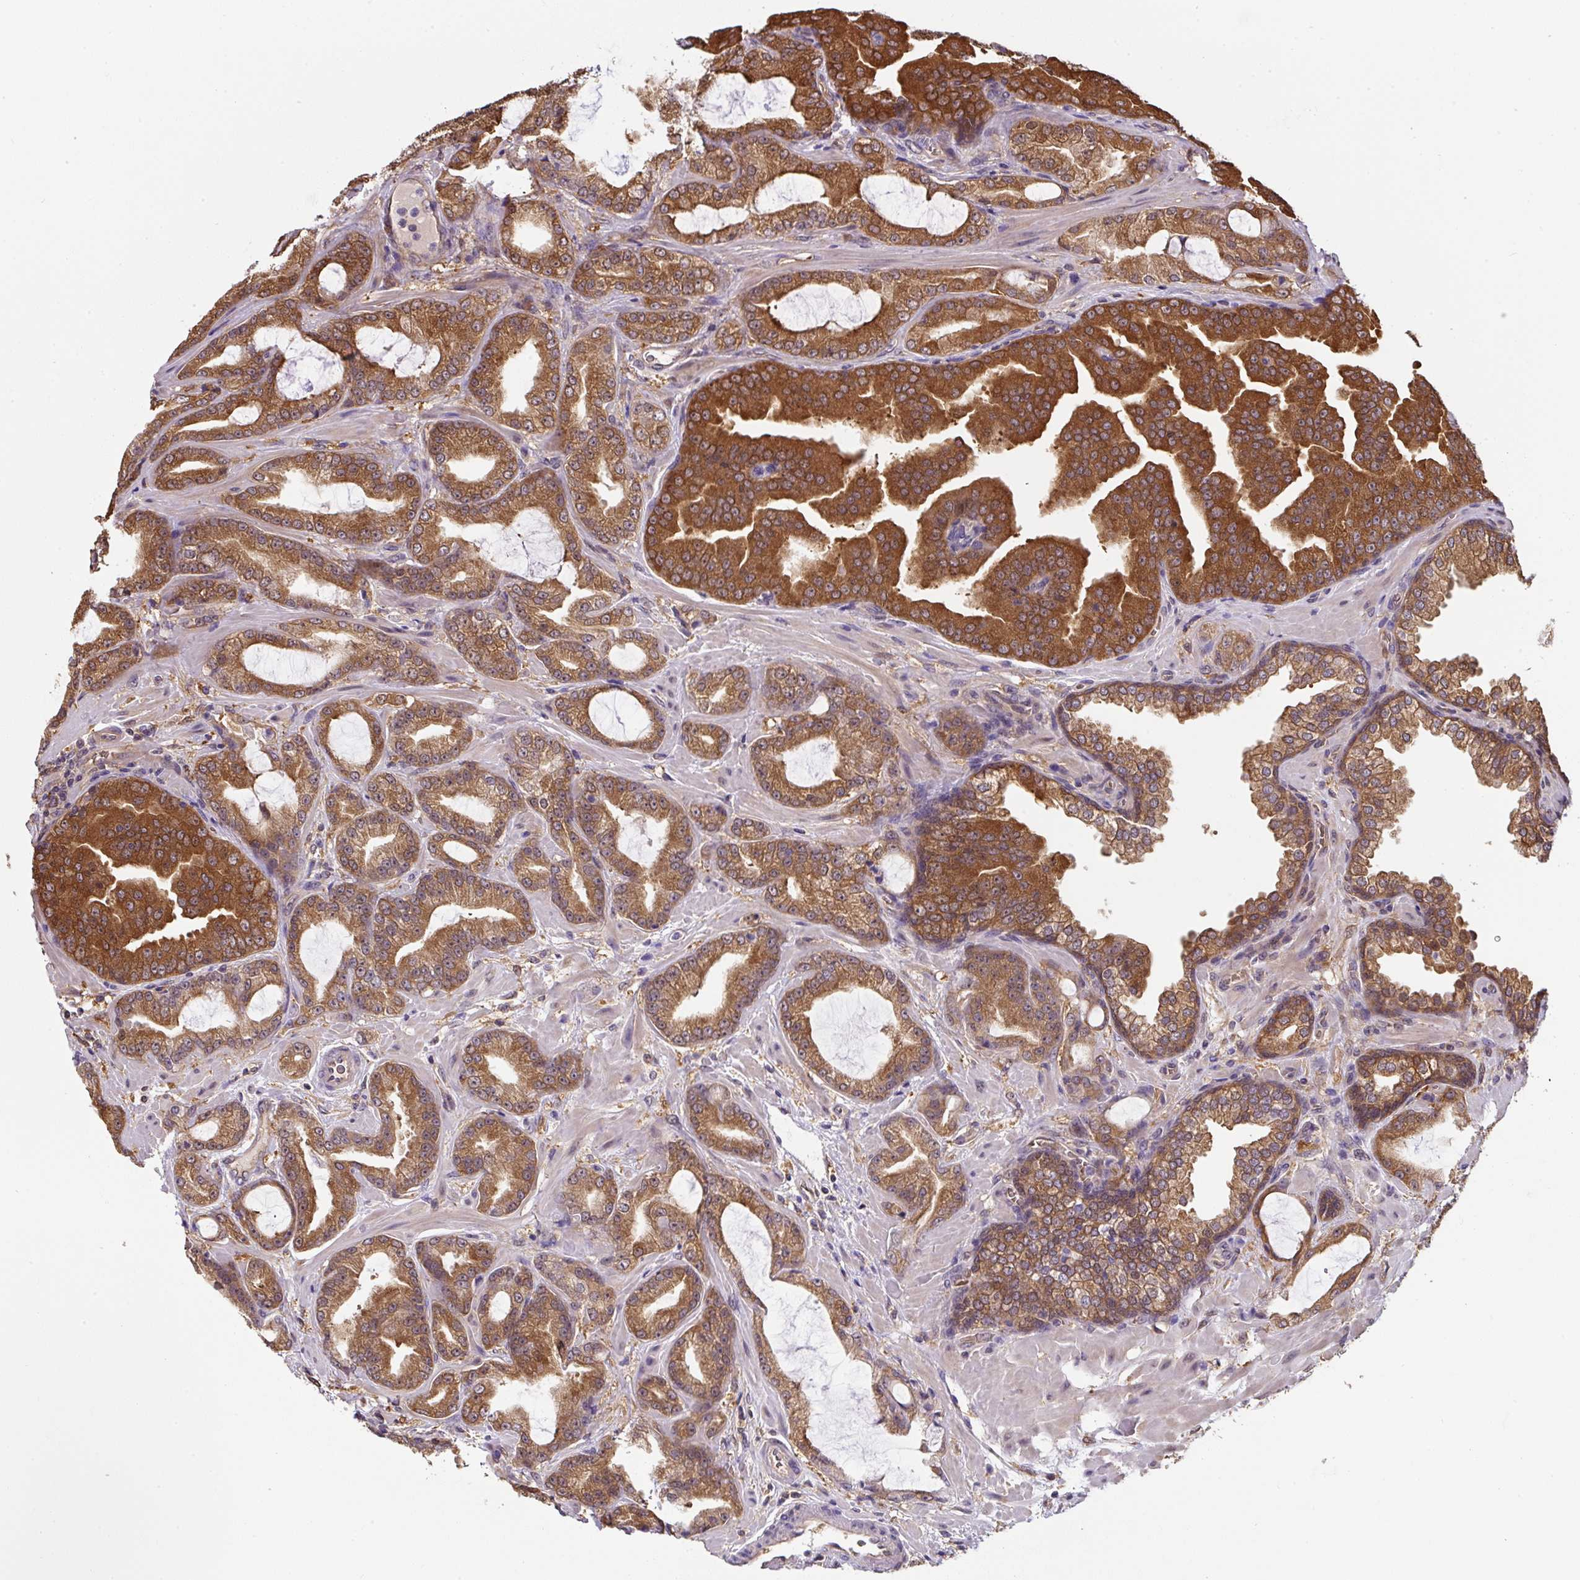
{"staining": {"intensity": "strong", "quantity": ">75%", "location": "cytoplasmic/membranous"}, "tissue": "prostate cancer", "cell_type": "Tumor cells", "image_type": "cancer", "snomed": [{"axis": "morphology", "description": "Adenocarcinoma, High grade"}, {"axis": "topography", "description": "Prostate"}], "caption": "Immunohistochemical staining of human adenocarcinoma (high-grade) (prostate) reveals high levels of strong cytoplasmic/membranous staining in about >75% of tumor cells. (brown staining indicates protein expression, while blue staining denotes nuclei).", "gene": "ST13", "patient": {"sex": "male", "age": 68}}